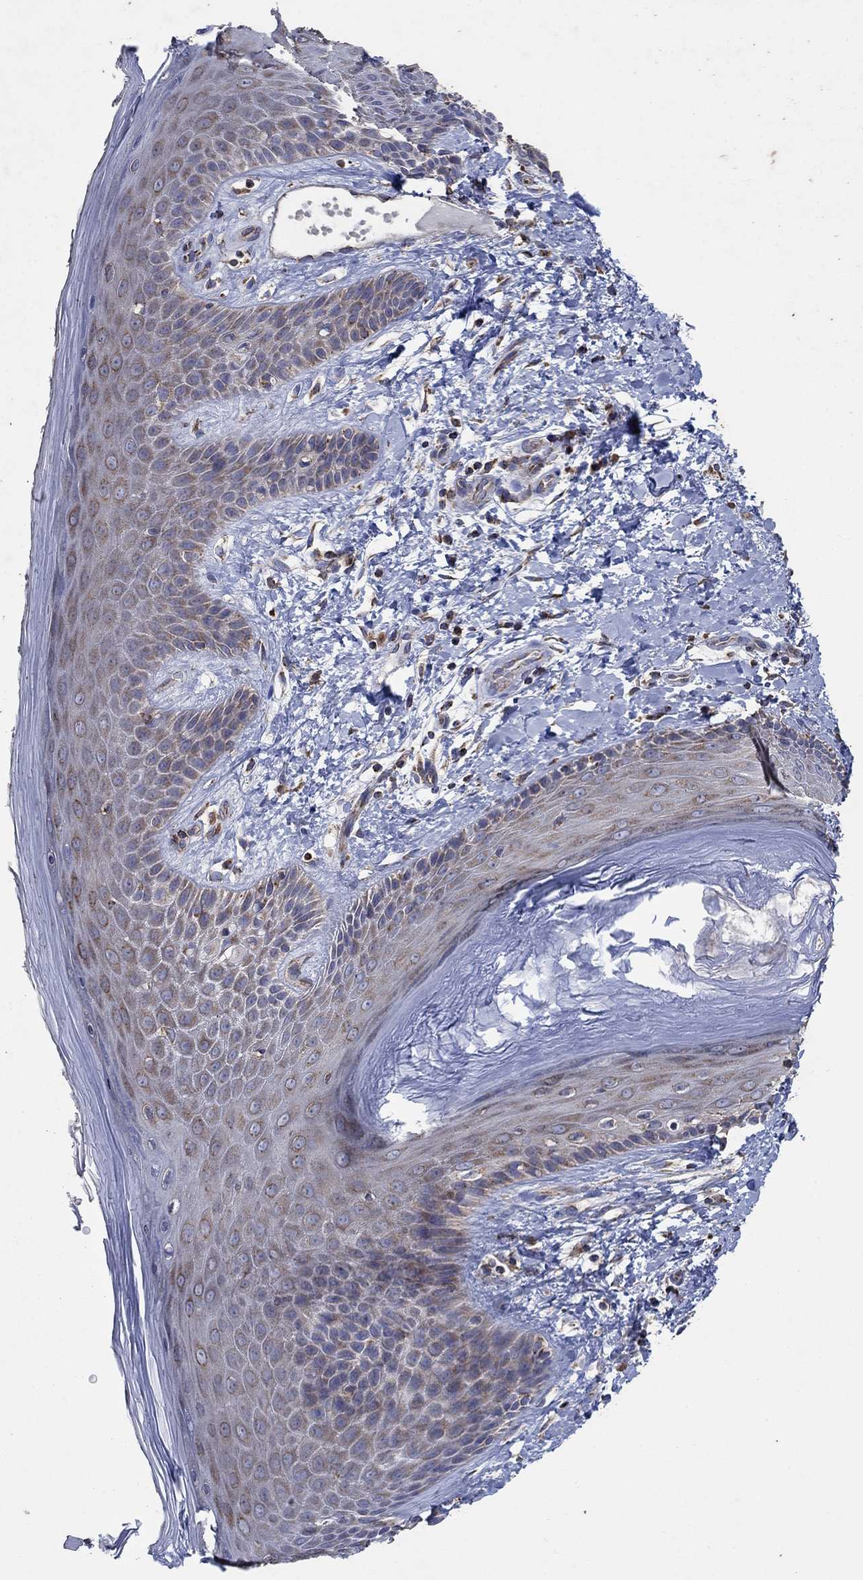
{"staining": {"intensity": "moderate", "quantity": "25%-75%", "location": "cytoplasmic/membranous"}, "tissue": "skin", "cell_type": "Epidermal cells", "image_type": "normal", "snomed": [{"axis": "morphology", "description": "Normal tissue, NOS"}, {"axis": "topography", "description": "Anal"}], "caption": "Protein positivity by IHC demonstrates moderate cytoplasmic/membranous positivity in approximately 25%-75% of epidermal cells in normal skin.", "gene": "NCEH1", "patient": {"sex": "male", "age": 36}}